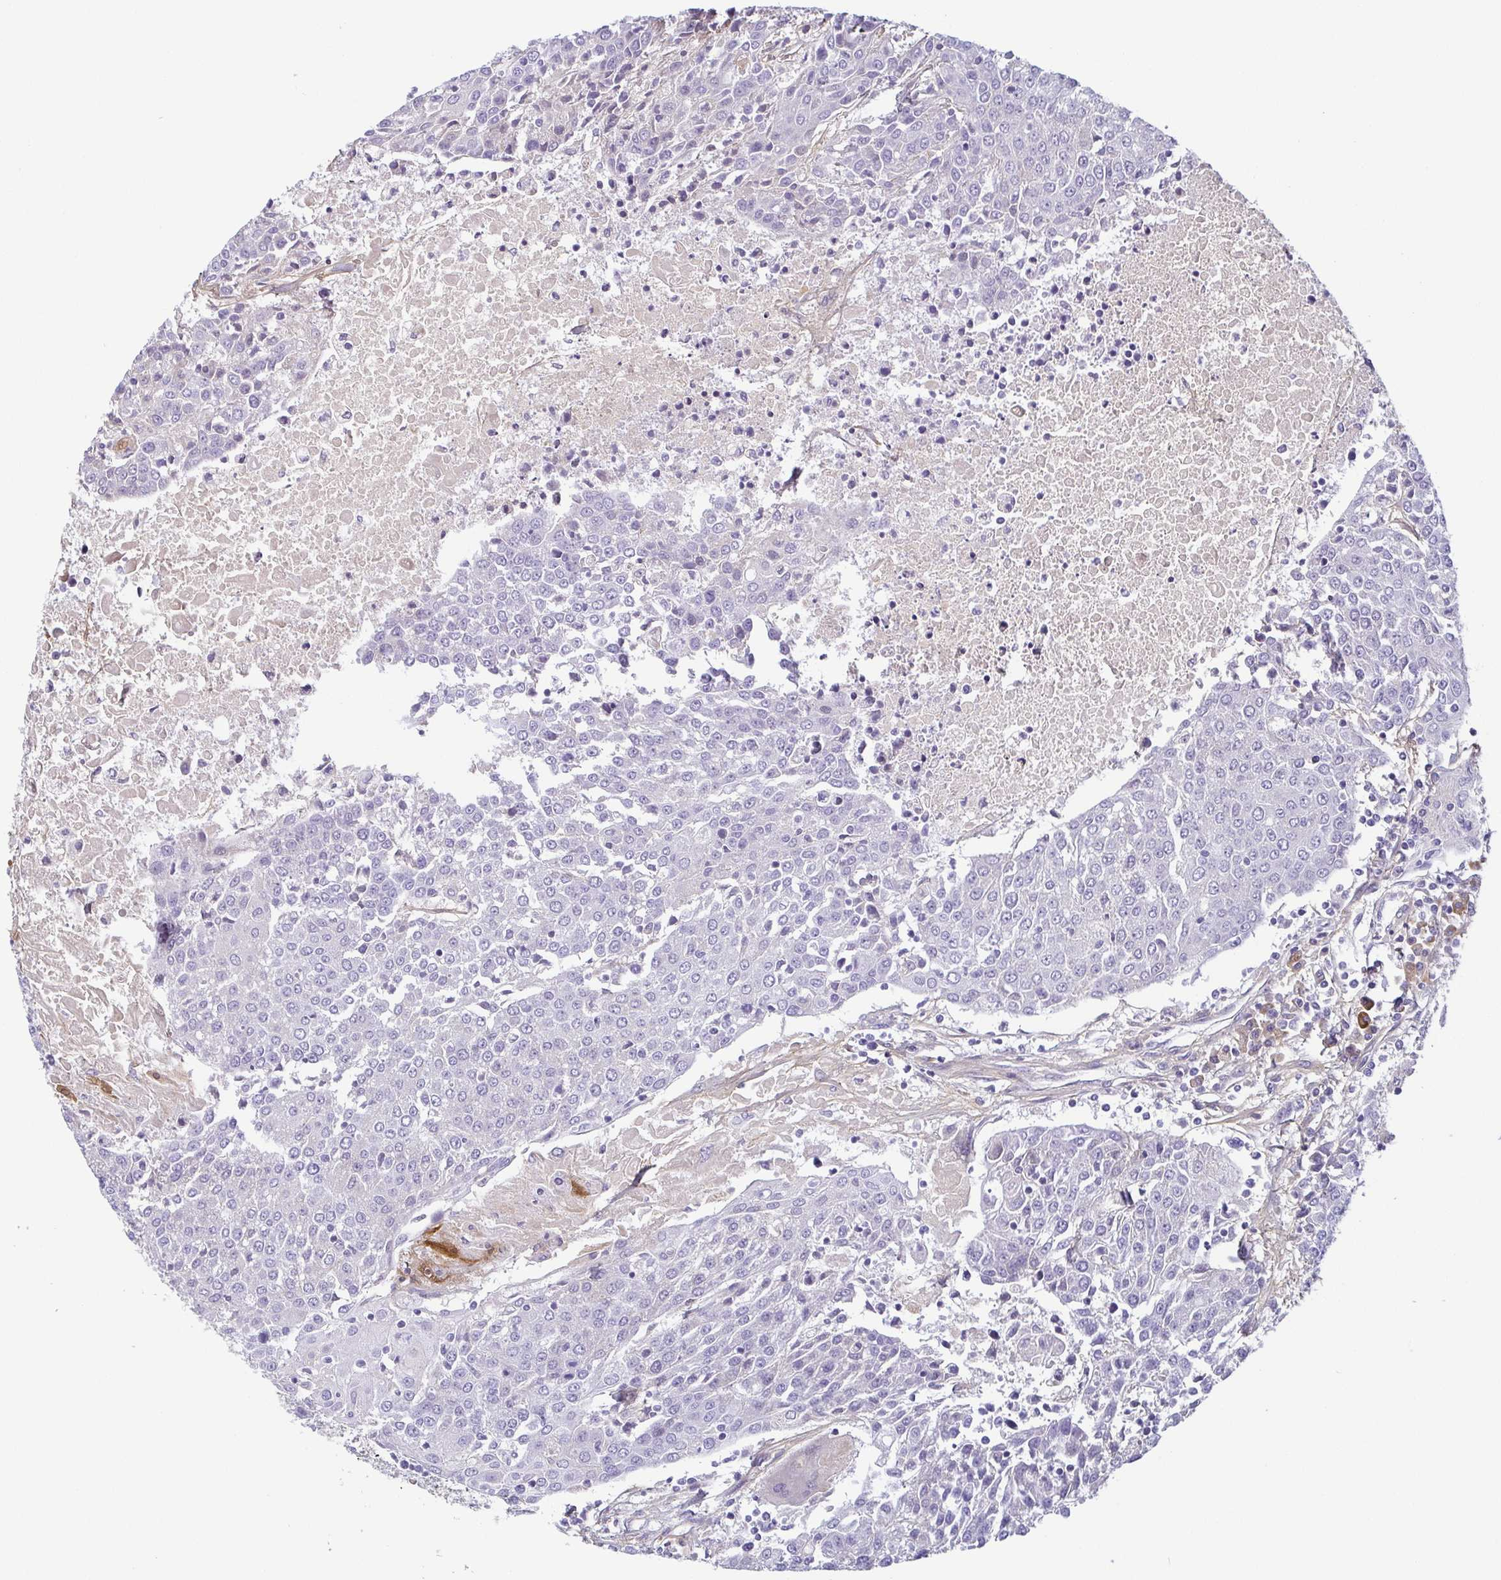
{"staining": {"intensity": "negative", "quantity": "none", "location": "none"}, "tissue": "urothelial cancer", "cell_type": "Tumor cells", "image_type": "cancer", "snomed": [{"axis": "morphology", "description": "Urothelial carcinoma, High grade"}, {"axis": "topography", "description": "Urinary bladder"}], "caption": "A photomicrograph of human urothelial cancer is negative for staining in tumor cells. The staining is performed using DAB (3,3'-diaminobenzidine) brown chromogen with nuclei counter-stained in using hematoxylin.", "gene": "ECM1", "patient": {"sex": "female", "age": 85}}